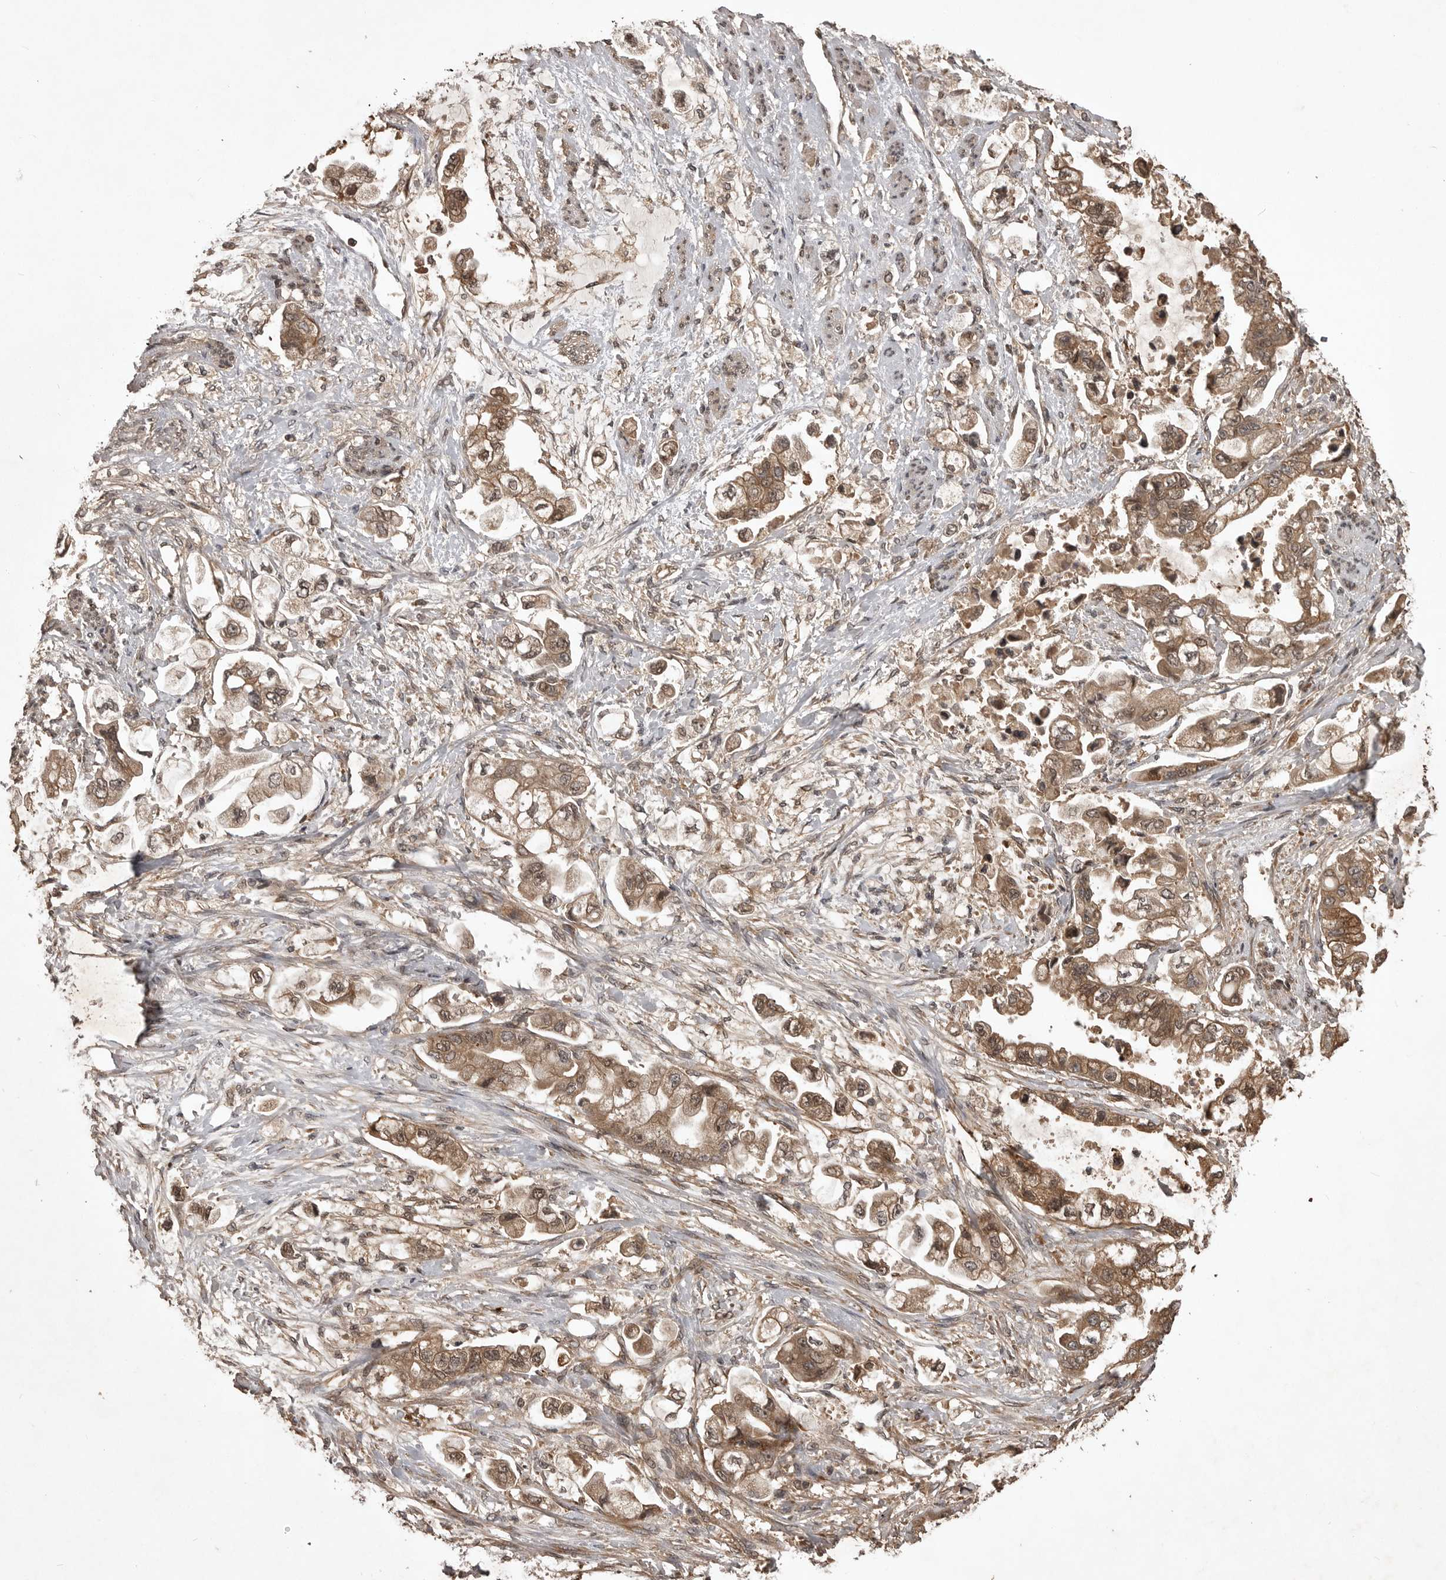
{"staining": {"intensity": "moderate", "quantity": ">75%", "location": "cytoplasmic/membranous,nuclear"}, "tissue": "stomach cancer", "cell_type": "Tumor cells", "image_type": "cancer", "snomed": [{"axis": "morphology", "description": "Adenocarcinoma, NOS"}, {"axis": "topography", "description": "Stomach"}], "caption": "A brown stain labels moderate cytoplasmic/membranous and nuclear staining of a protein in human stomach cancer tumor cells. (DAB (3,3'-diaminobenzidine) IHC, brown staining for protein, blue staining for nuclei).", "gene": "AKAP7", "patient": {"sex": "male", "age": 62}}